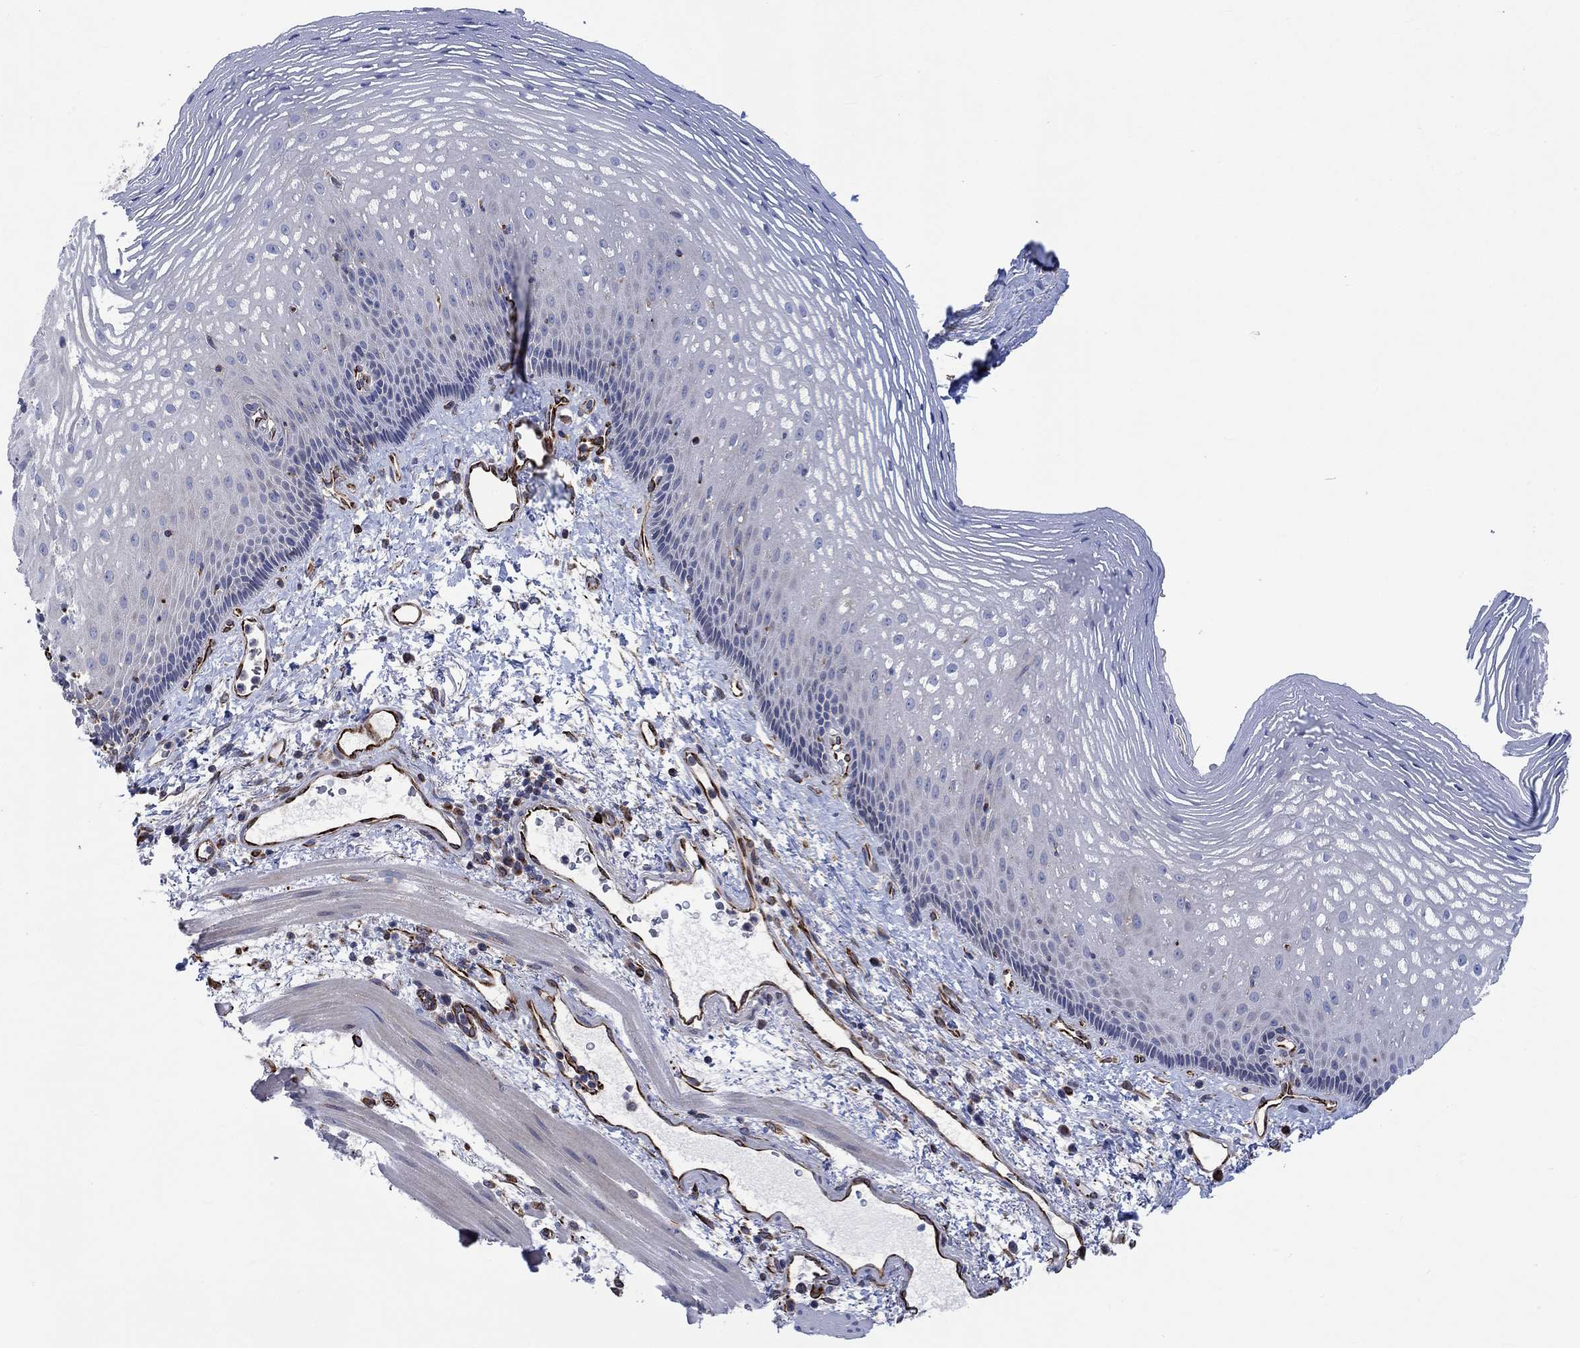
{"staining": {"intensity": "negative", "quantity": "none", "location": "none"}, "tissue": "esophagus", "cell_type": "Squamous epithelial cells", "image_type": "normal", "snomed": [{"axis": "morphology", "description": "Normal tissue, NOS"}, {"axis": "topography", "description": "Esophagus"}], "caption": "Esophagus stained for a protein using IHC demonstrates no expression squamous epithelial cells.", "gene": "CAMK1D", "patient": {"sex": "male", "age": 76}}